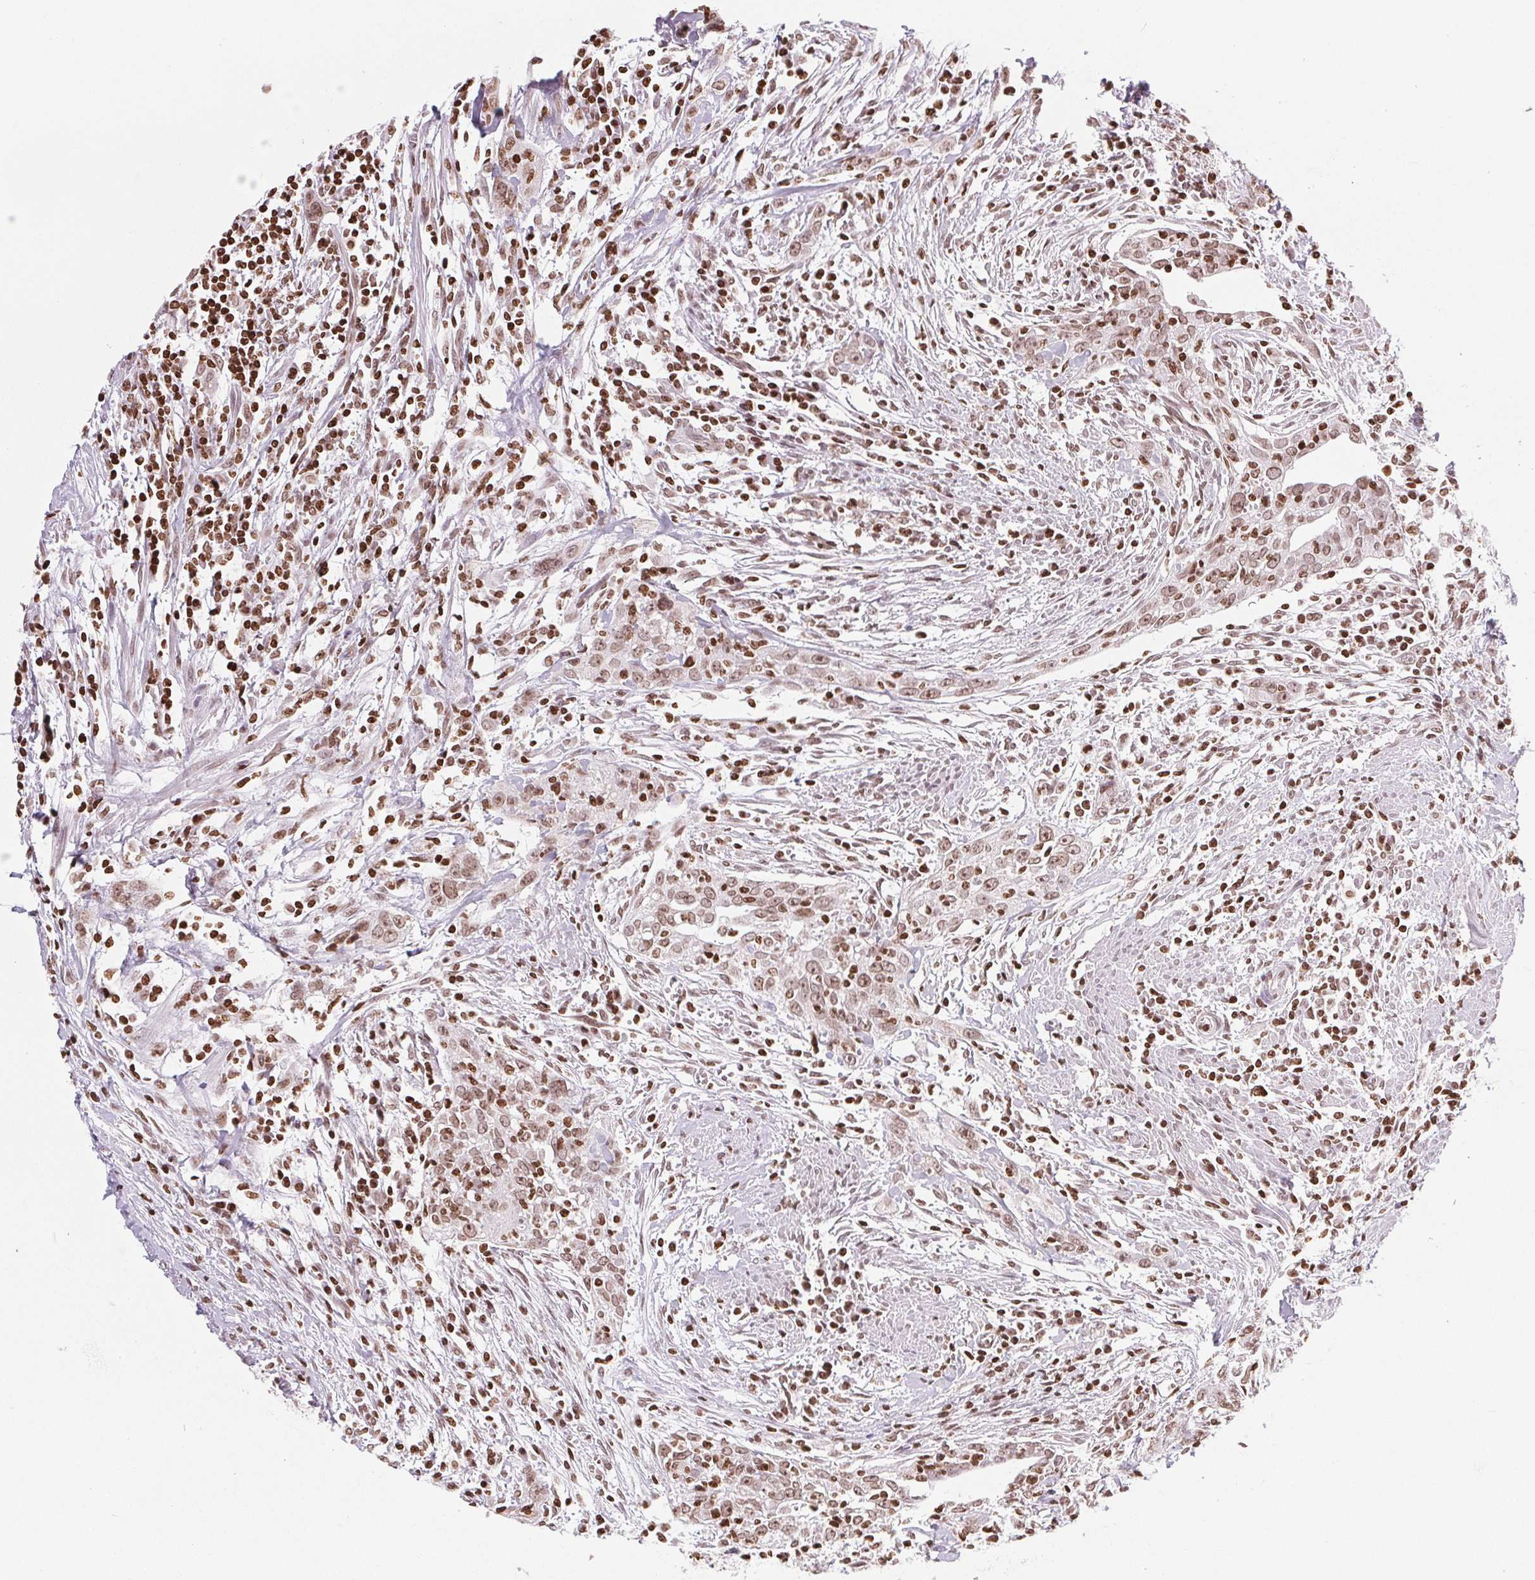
{"staining": {"intensity": "moderate", "quantity": ">75%", "location": "nuclear"}, "tissue": "urothelial cancer", "cell_type": "Tumor cells", "image_type": "cancer", "snomed": [{"axis": "morphology", "description": "Urothelial carcinoma, High grade"}, {"axis": "topography", "description": "Urinary bladder"}], "caption": "A brown stain highlights moderate nuclear staining of a protein in high-grade urothelial carcinoma tumor cells. The protein is shown in brown color, while the nuclei are stained blue.", "gene": "SMIM12", "patient": {"sex": "male", "age": 83}}